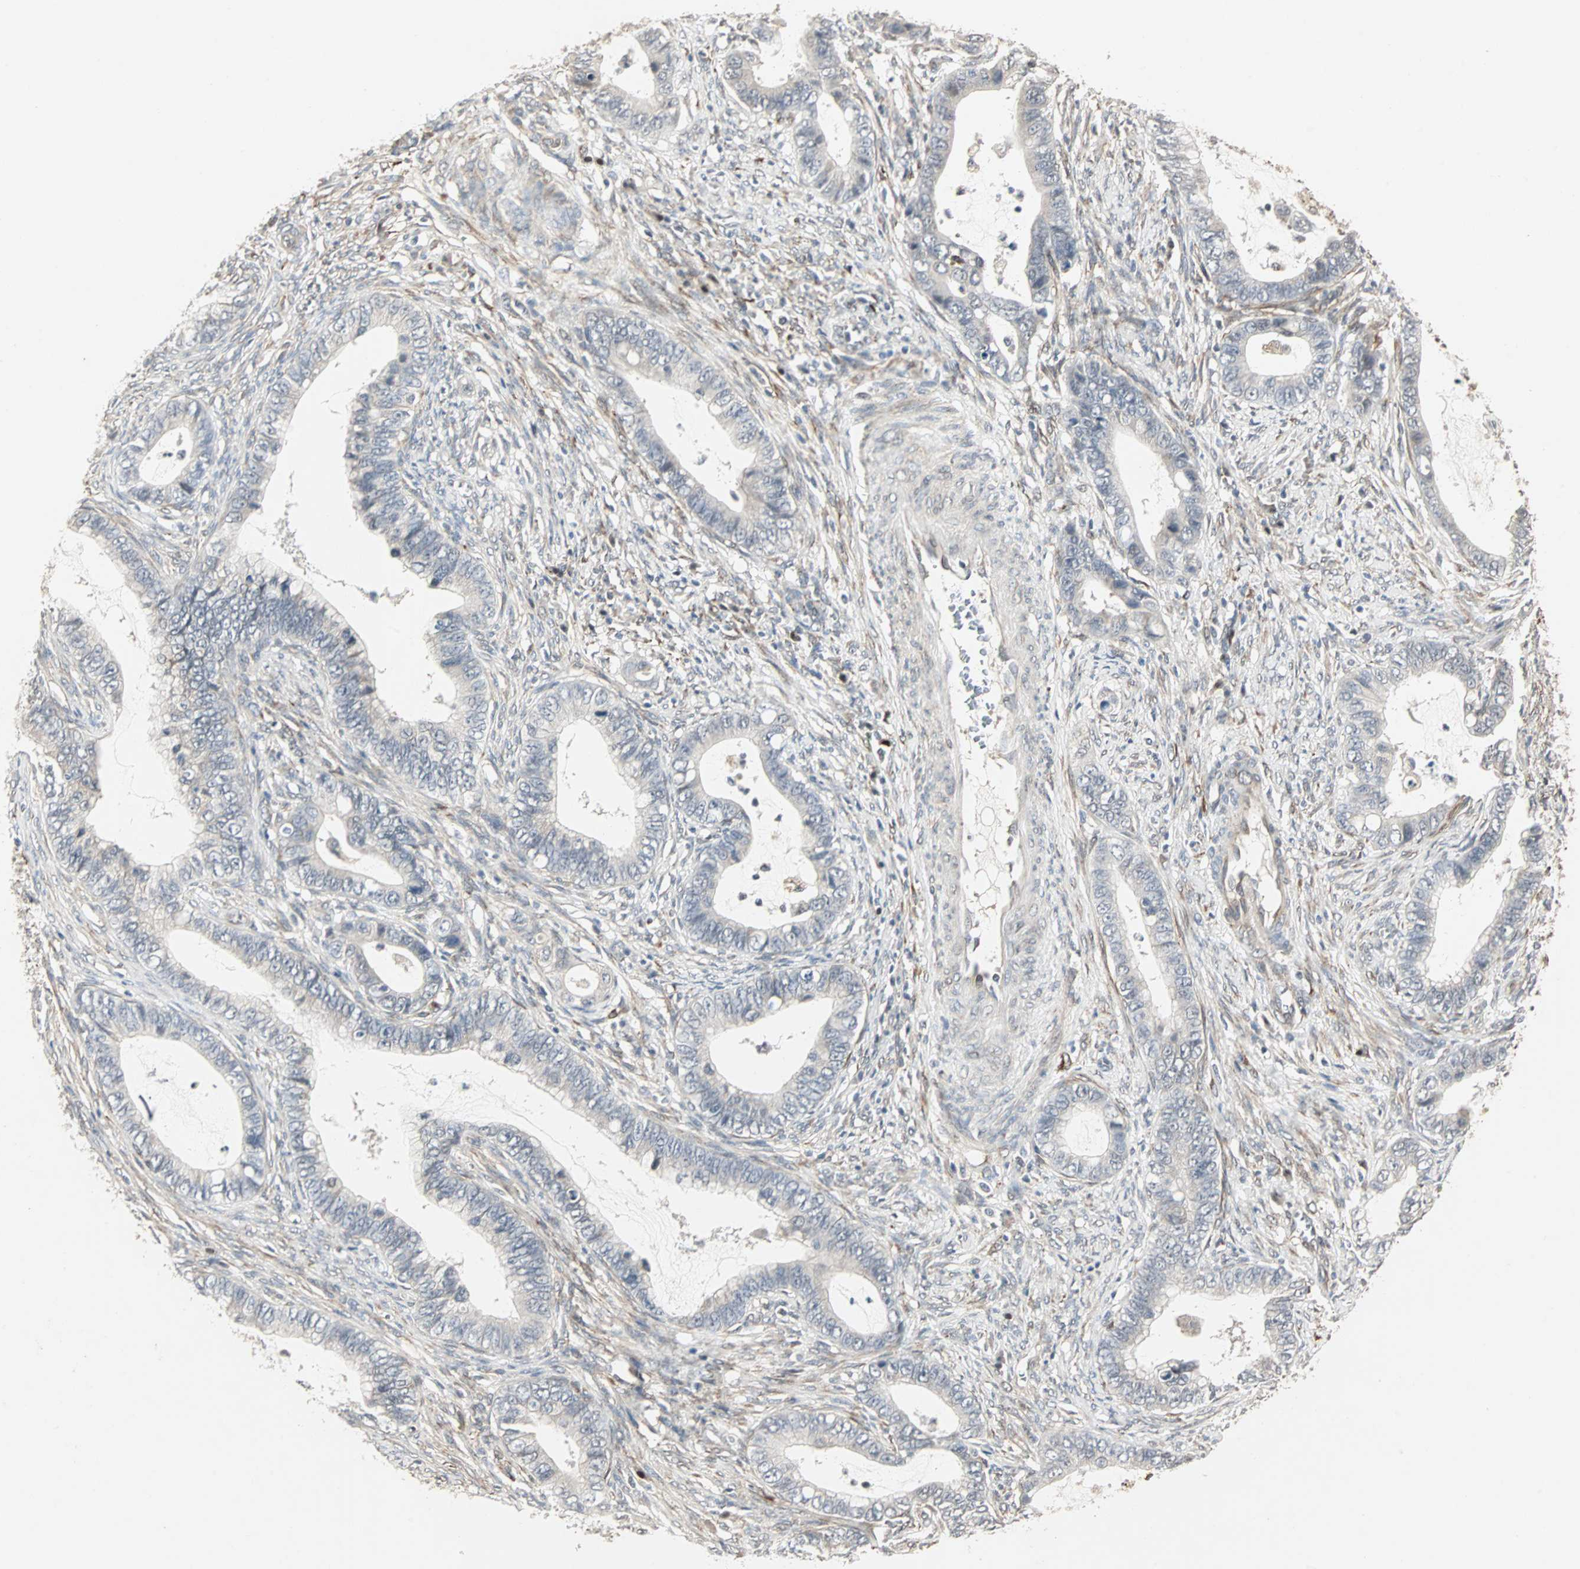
{"staining": {"intensity": "negative", "quantity": "none", "location": "none"}, "tissue": "cervical cancer", "cell_type": "Tumor cells", "image_type": "cancer", "snomed": [{"axis": "morphology", "description": "Adenocarcinoma, NOS"}, {"axis": "topography", "description": "Cervix"}], "caption": "The photomicrograph displays no staining of tumor cells in cervical cancer (adenocarcinoma).", "gene": "TRPV4", "patient": {"sex": "female", "age": 44}}